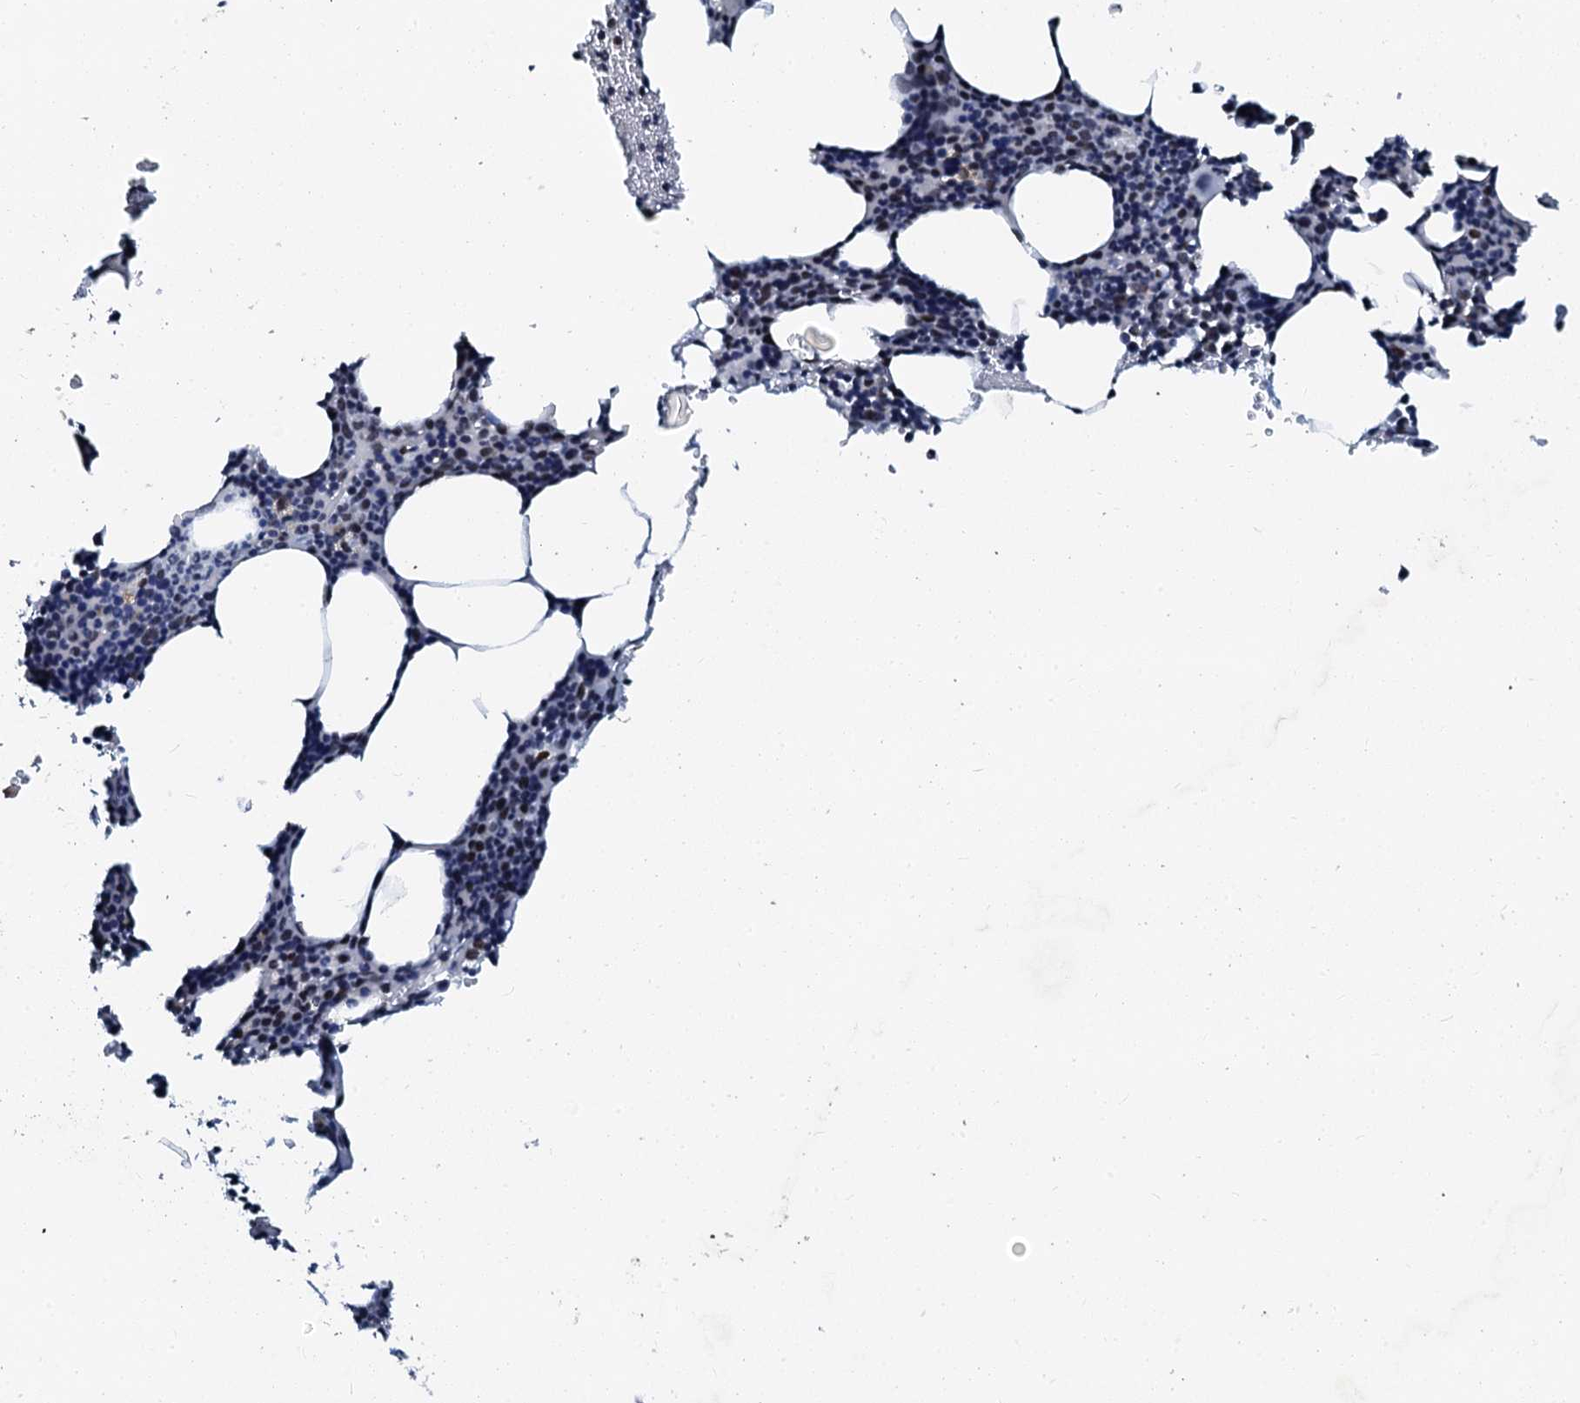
{"staining": {"intensity": "moderate", "quantity": "25%-75%", "location": "nuclear"}, "tissue": "bone marrow", "cell_type": "Hematopoietic cells", "image_type": "normal", "snomed": [{"axis": "morphology", "description": "Normal tissue, NOS"}, {"axis": "topography", "description": "Bone marrow"}], "caption": "Bone marrow stained with DAB (3,3'-diaminobenzidine) immunohistochemistry (IHC) demonstrates medium levels of moderate nuclear positivity in about 25%-75% of hematopoietic cells. The protein is stained brown, and the nuclei are stained in blue (DAB (3,3'-diaminobenzidine) IHC with brightfield microscopy, high magnification).", "gene": "SLTM", "patient": {"sex": "female", "age": 77}}